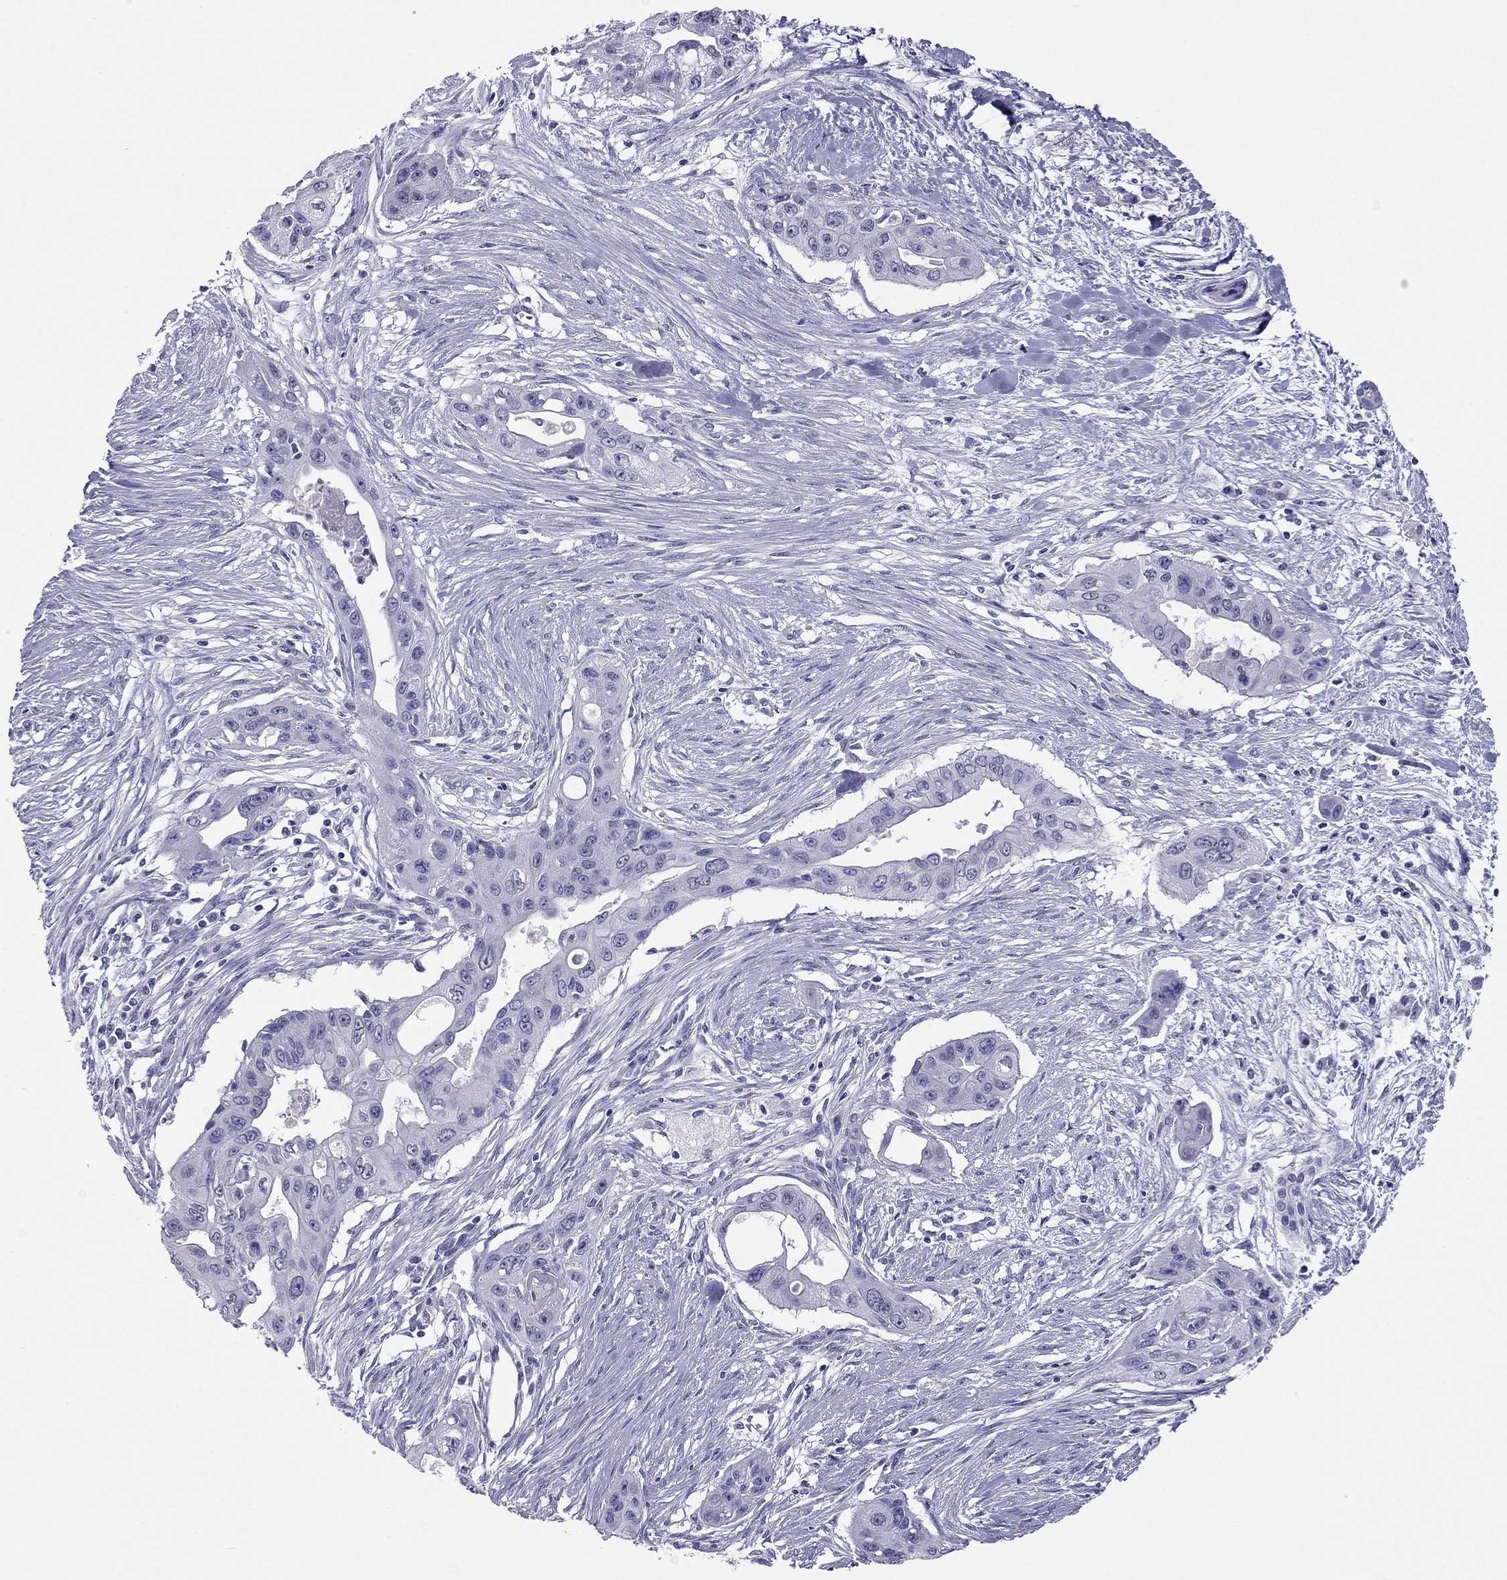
{"staining": {"intensity": "negative", "quantity": "none", "location": "none"}, "tissue": "pancreatic cancer", "cell_type": "Tumor cells", "image_type": "cancer", "snomed": [{"axis": "morphology", "description": "Adenocarcinoma, NOS"}, {"axis": "topography", "description": "Pancreas"}], "caption": "Protein analysis of pancreatic cancer reveals no significant staining in tumor cells.", "gene": "CROCC2", "patient": {"sex": "male", "age": 60}}